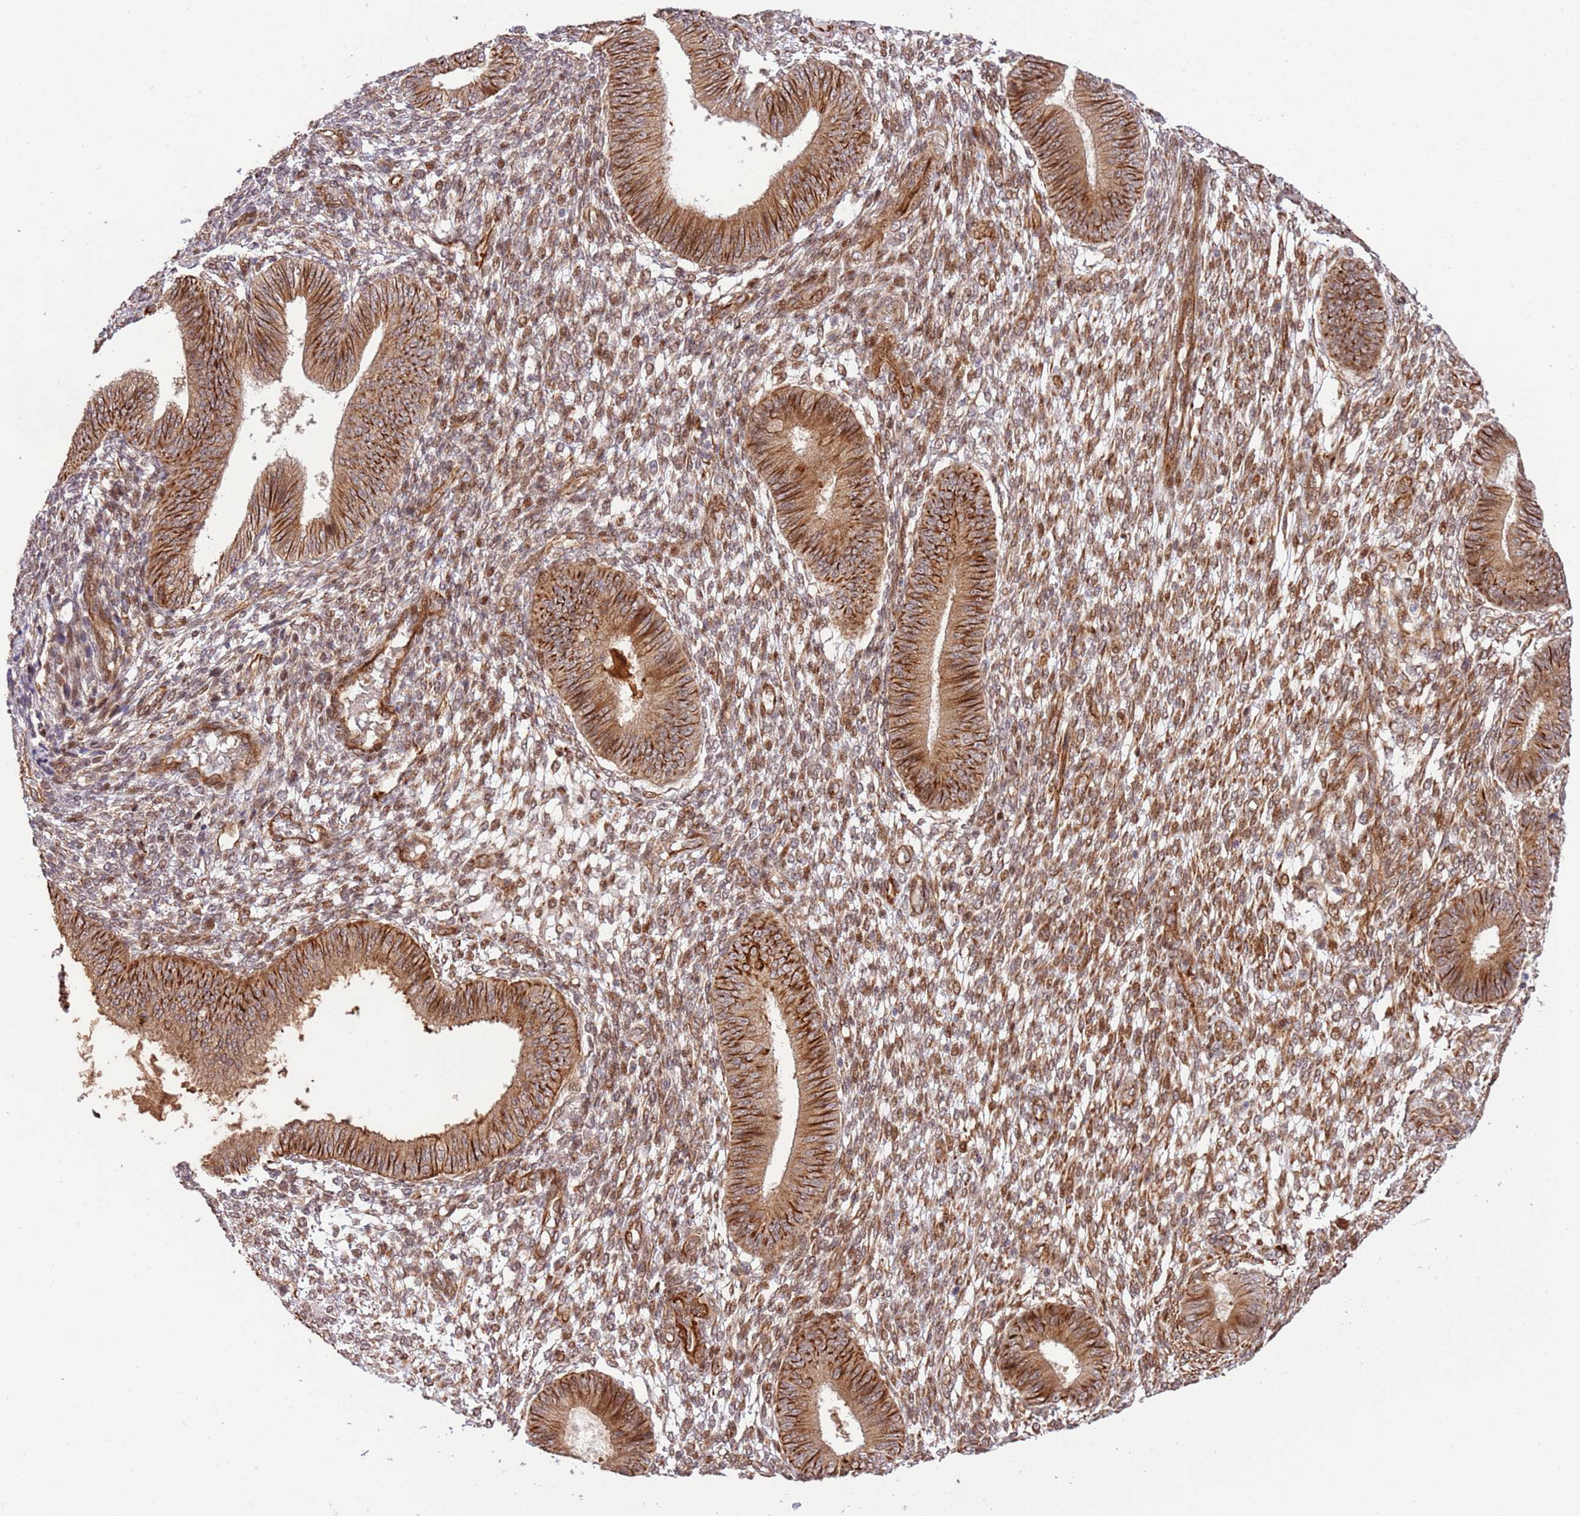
{"staining": {"intensity": "moderate", "quantity": ">75%", "location": "cytoplasmic/membranous"}, "tissue": "endometrium", "cell_type": "Cells in endometrial stroma", "image_type": "normal", "snomed": [{"axis": "morphology", "description": "Normal tissue, NOS"}, {"axis": "topography", "description": "Endometrium"}], "caption": "IHC histopathology image of unremarkable endometrium: endometrium stained using IHC exhibits medium levels of moderate protein expression localized specifically in the cytoplasmic/membranous of cells in endometrial stroma, appearing as a cytoplasmic/membranous brown color.", "gene": "NEK3", "patient": {"sex": "female", "age": 49}}